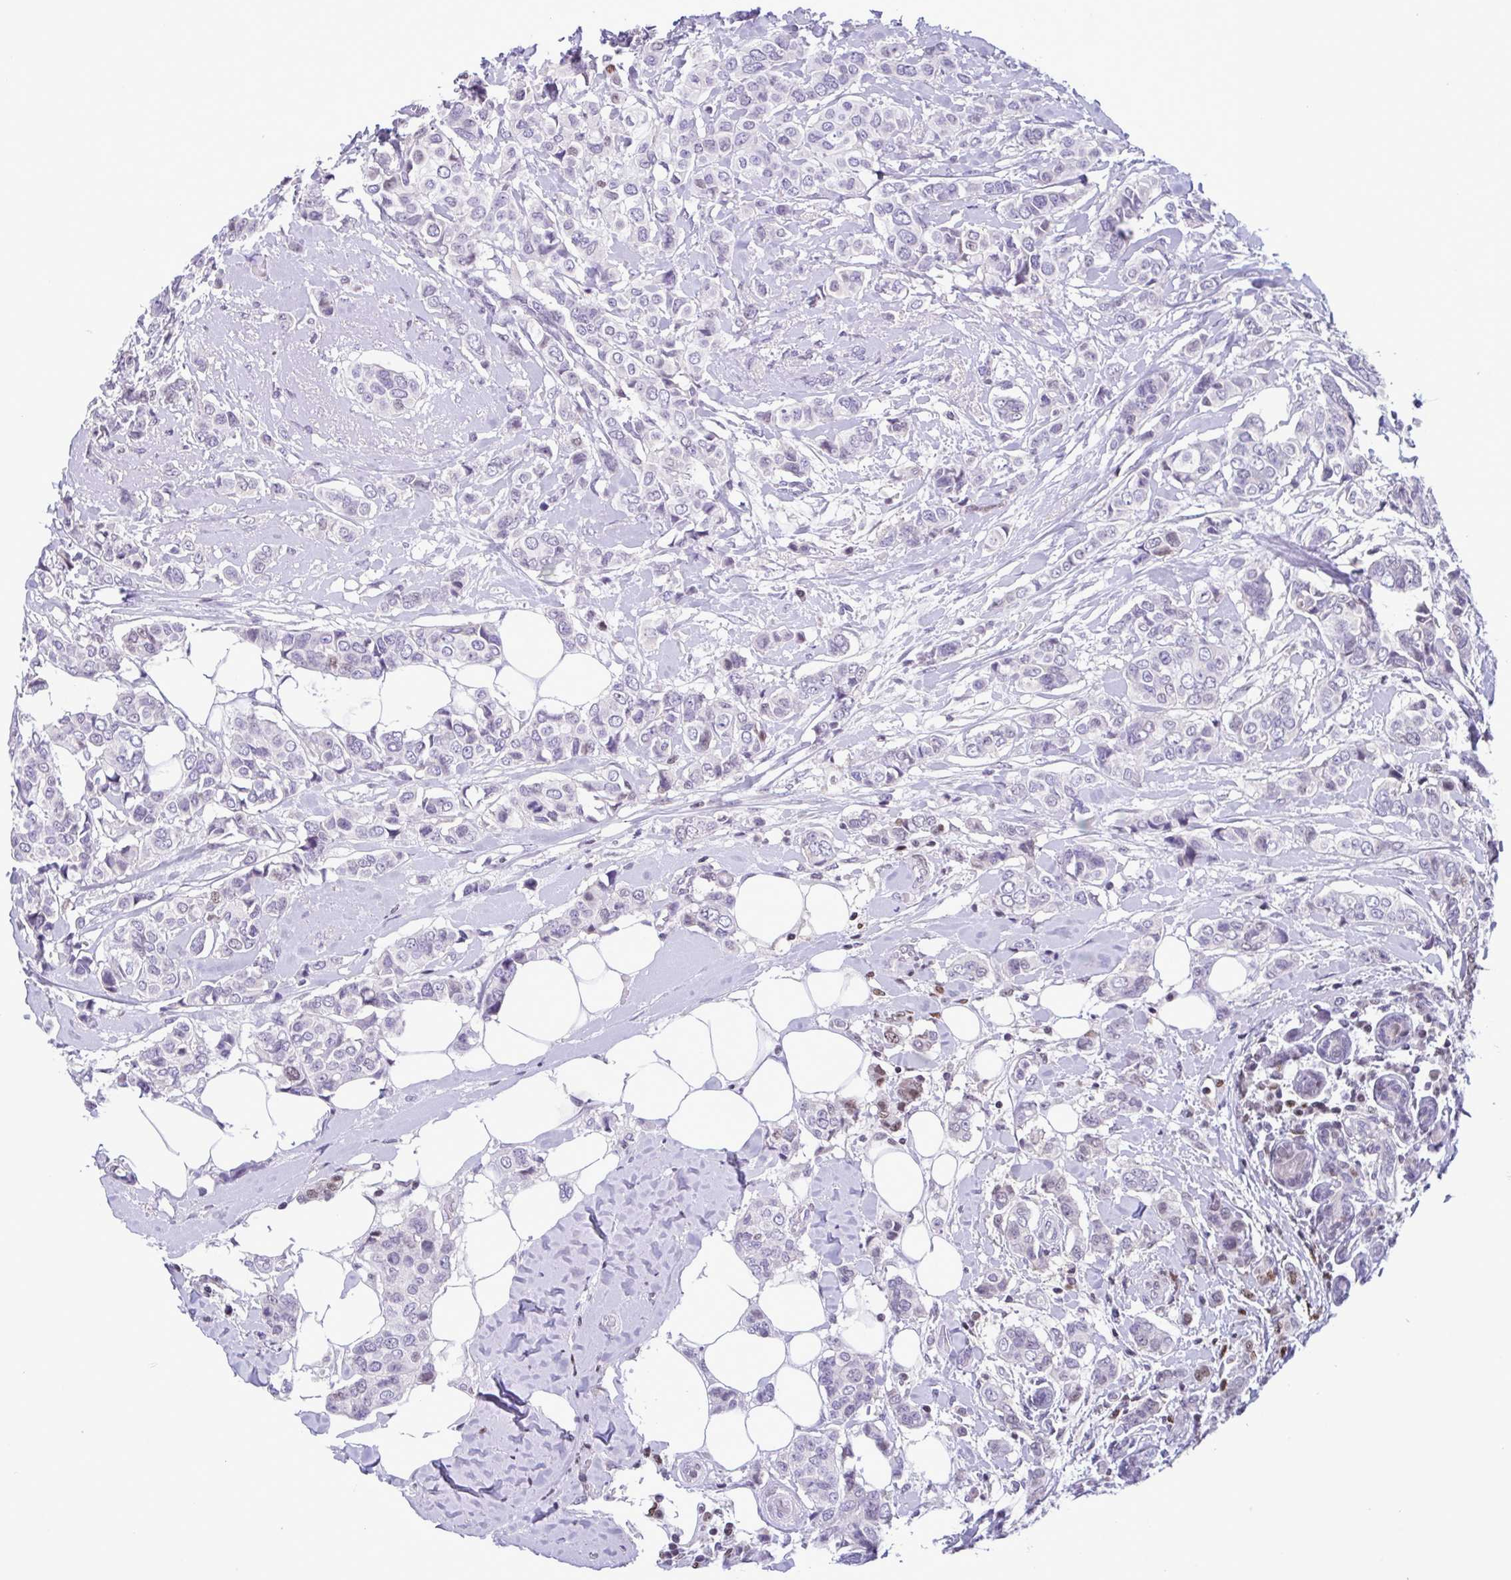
{"staining": {"intensity": "negative", "quantity": "none", "location": "none"}, "tissue": "breast cancer", "cell_type": "Tumor cells", "image_type": "cancer", "snomed": [{"axis": "morphology", "description": "Lobular carcinoma"}, {"axis": "topography", "description": "Breast"}], "caption": "DAB immunohistochemical staining of human breast lobular carcinoma shows no significant expression in tumor cells.", "gene": "IRF1", "patient": {"sex": "female", "age": 51}}